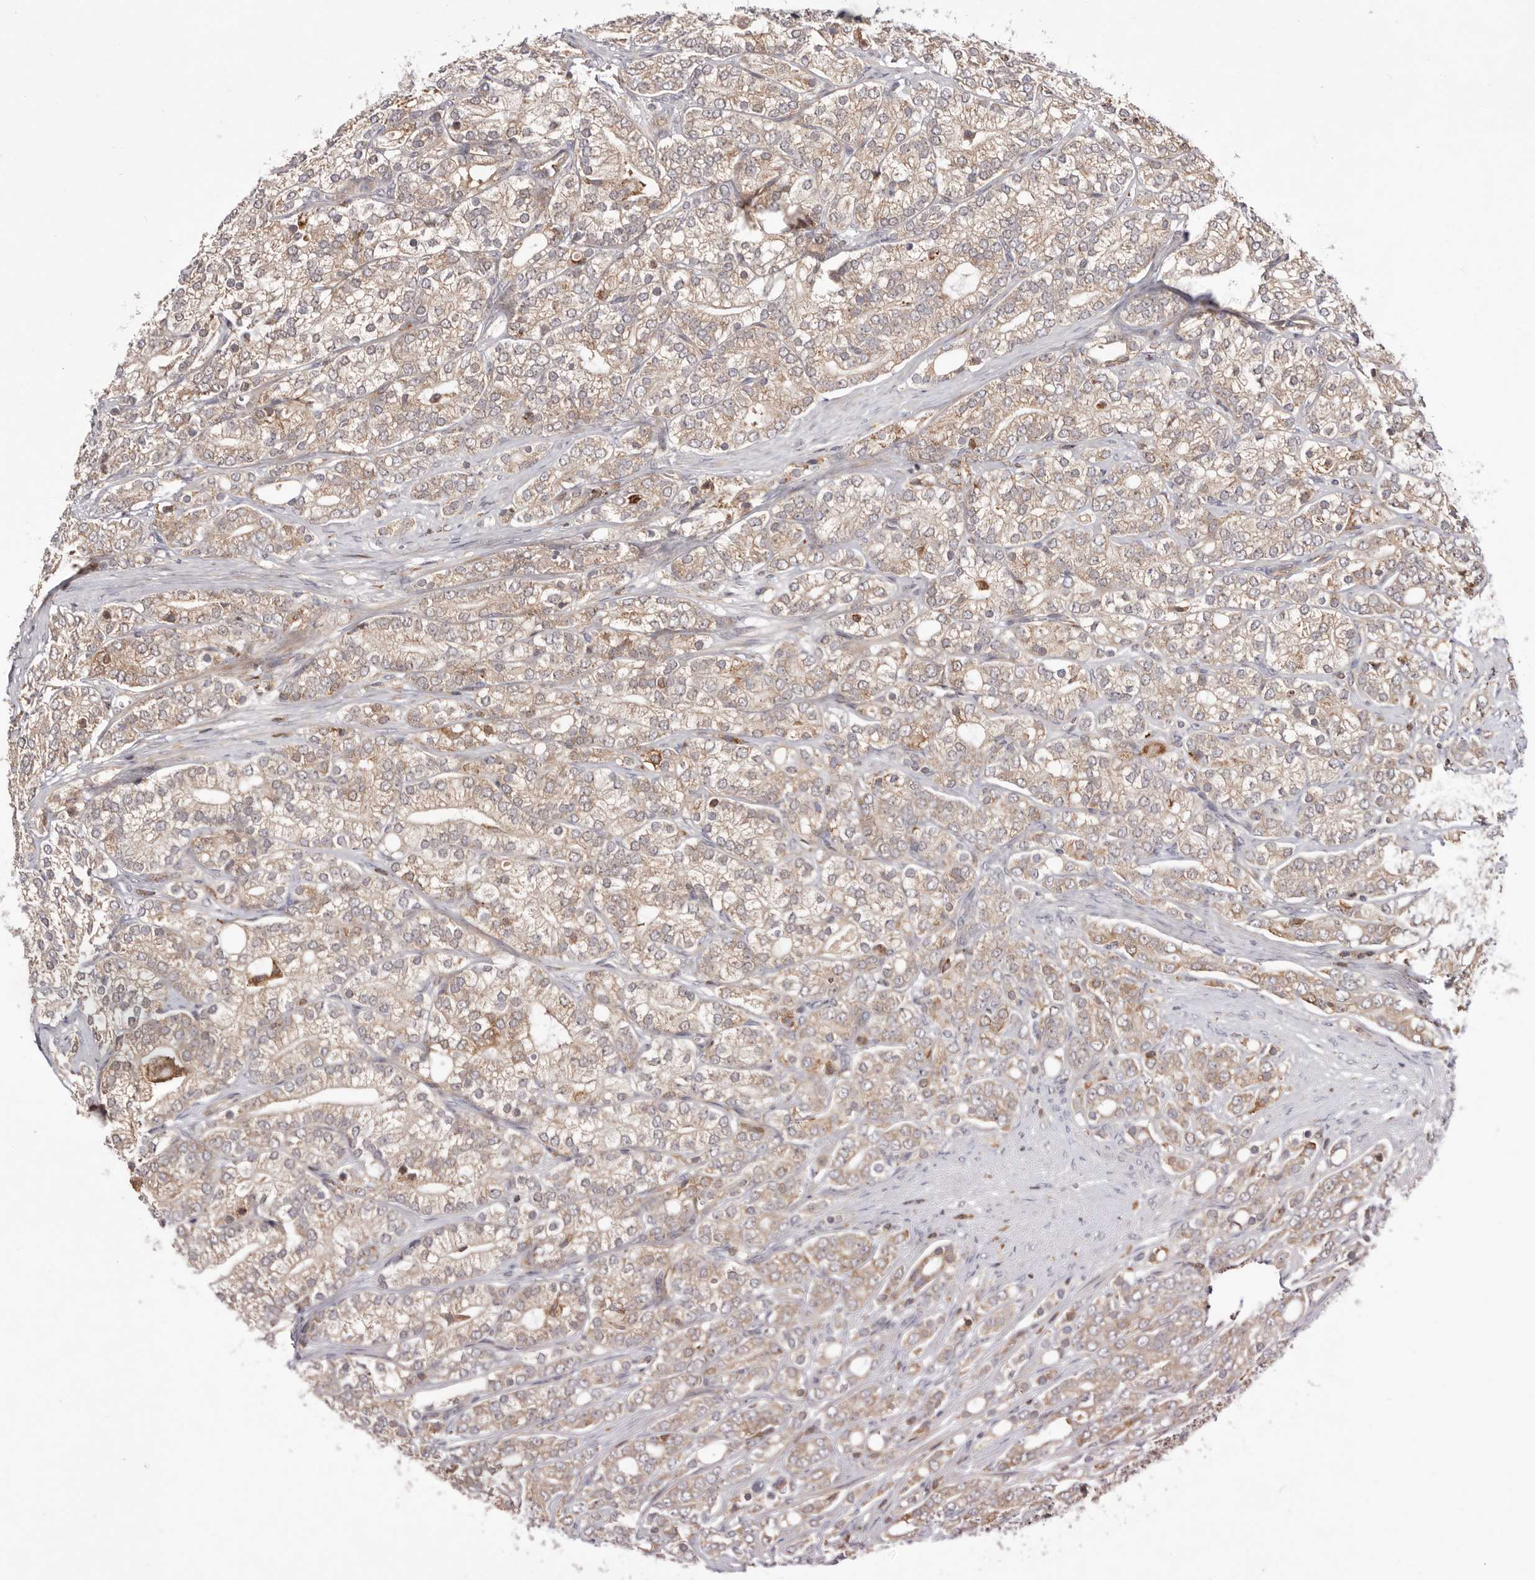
{"staining": {"intensity": "weak", "quantity": "<25%", "location": "cytoplasmic/membranous"}, "tissue": "prostate cancer", "cell_type": "Tumor cells", "image_type": "cancer", "snomed": [{"axis": "morphology", "description": "Adenocarcinoma, High grade"}, {"axis": "topography", "description": "Prostate"}], "caption": "Immunohistochemistry of human prostate adenocarcinoma (high-grade) shows no staining in tumor cells.", "gene": "RNF213", "patient": {"sex": "male", "age": 57}}